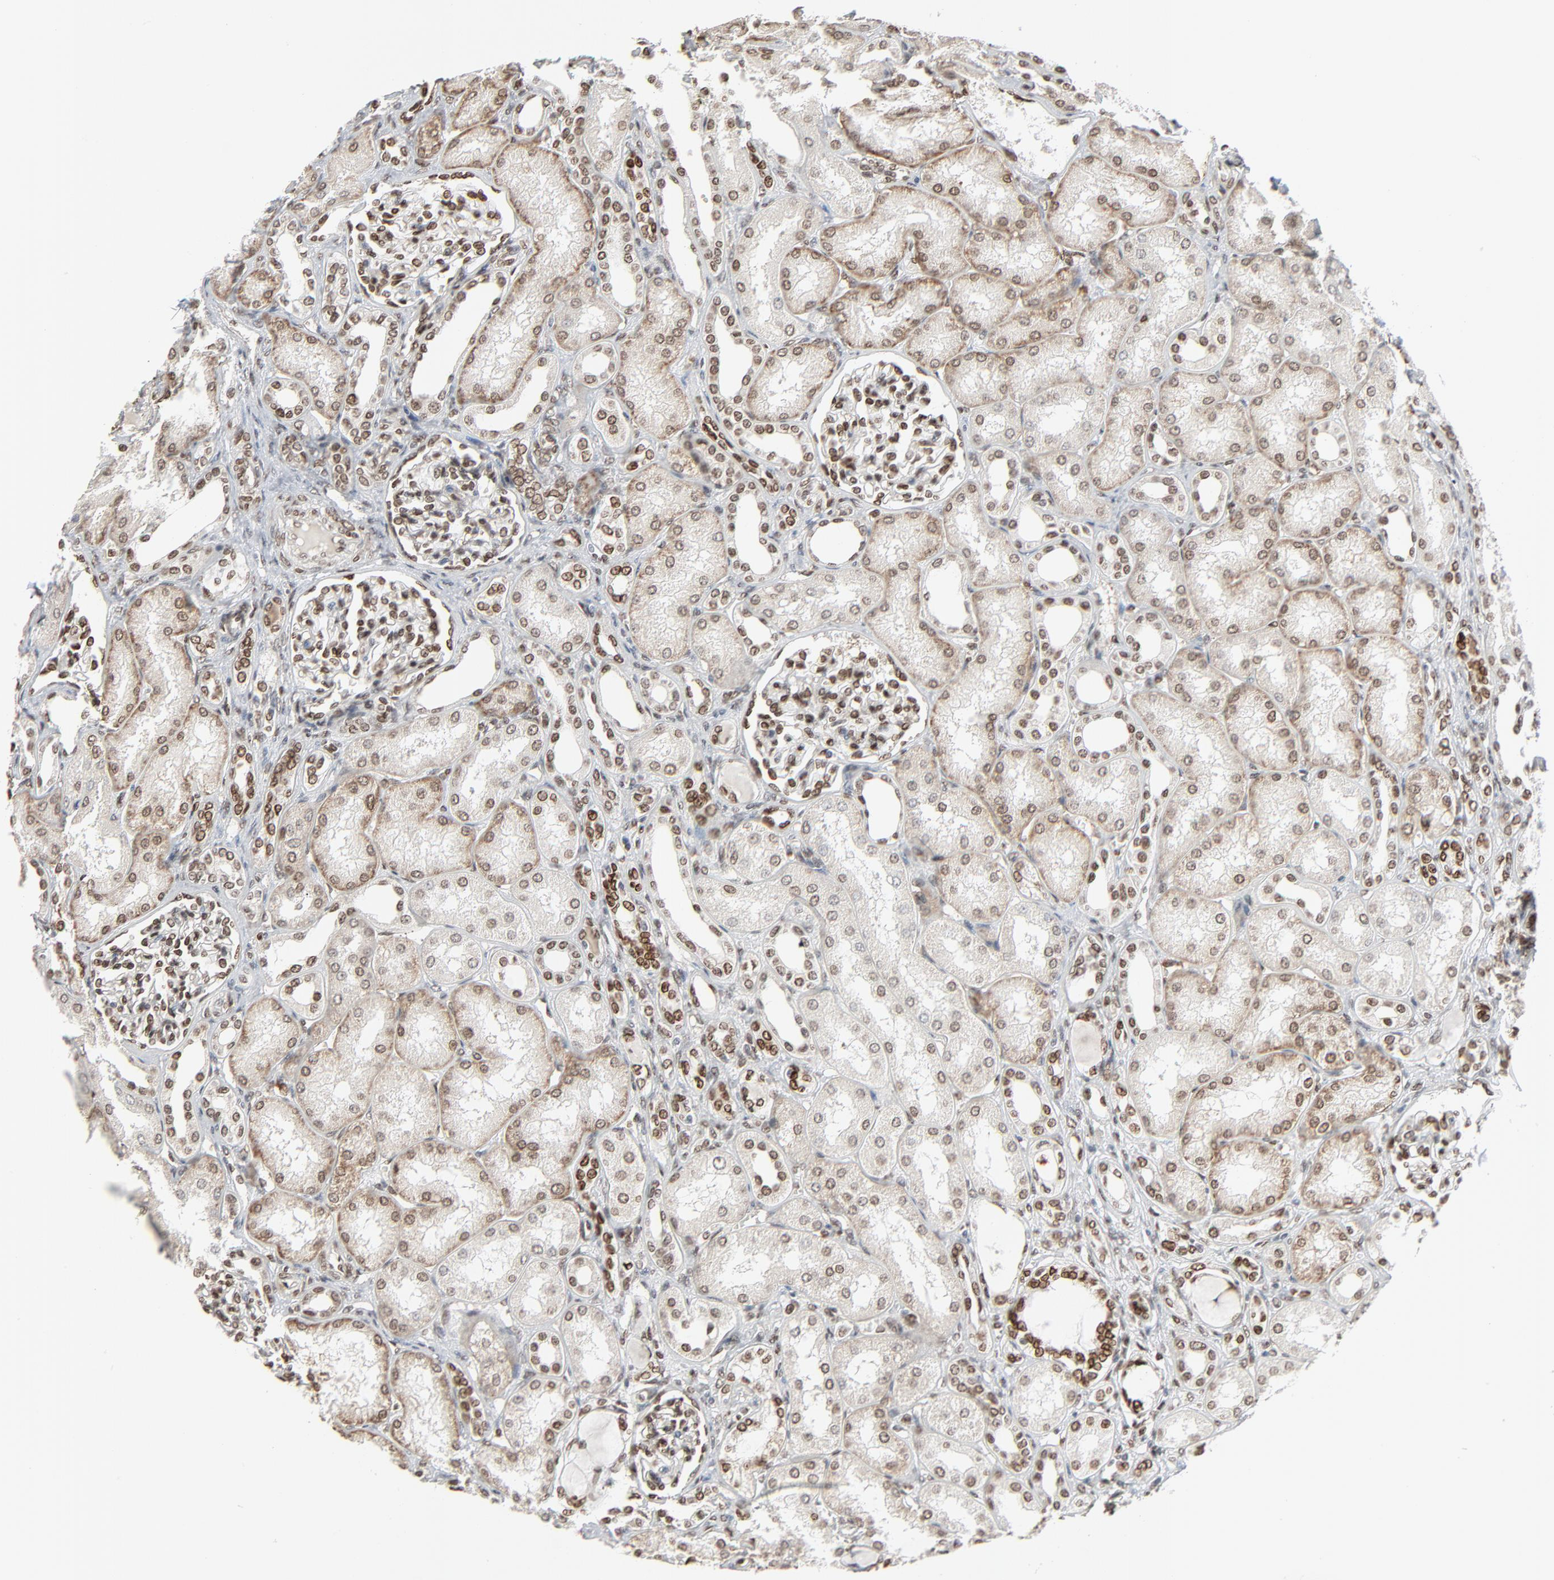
{"staining": {"intensity": "strong", "quantity": ">75%", "location": "nuclear"}, "tissue": "kidney", "cell_type": "Cells in glomeruli", "image_type": "normal", "snomed": [{"axis": "morphology", "description": "Normal tissue, NOS"}, {"axis": "topography", "description": "Kidney"}], "caption": "A high-resolution photomicrograph shows immunohistochemistry (IHC) staining of normal kidney, which demonstrates strong nuclear expression in approximately >75% of cells in glomeruli.", "gene": "CUX1", "patient": {"sex": "male", "age": 7}}